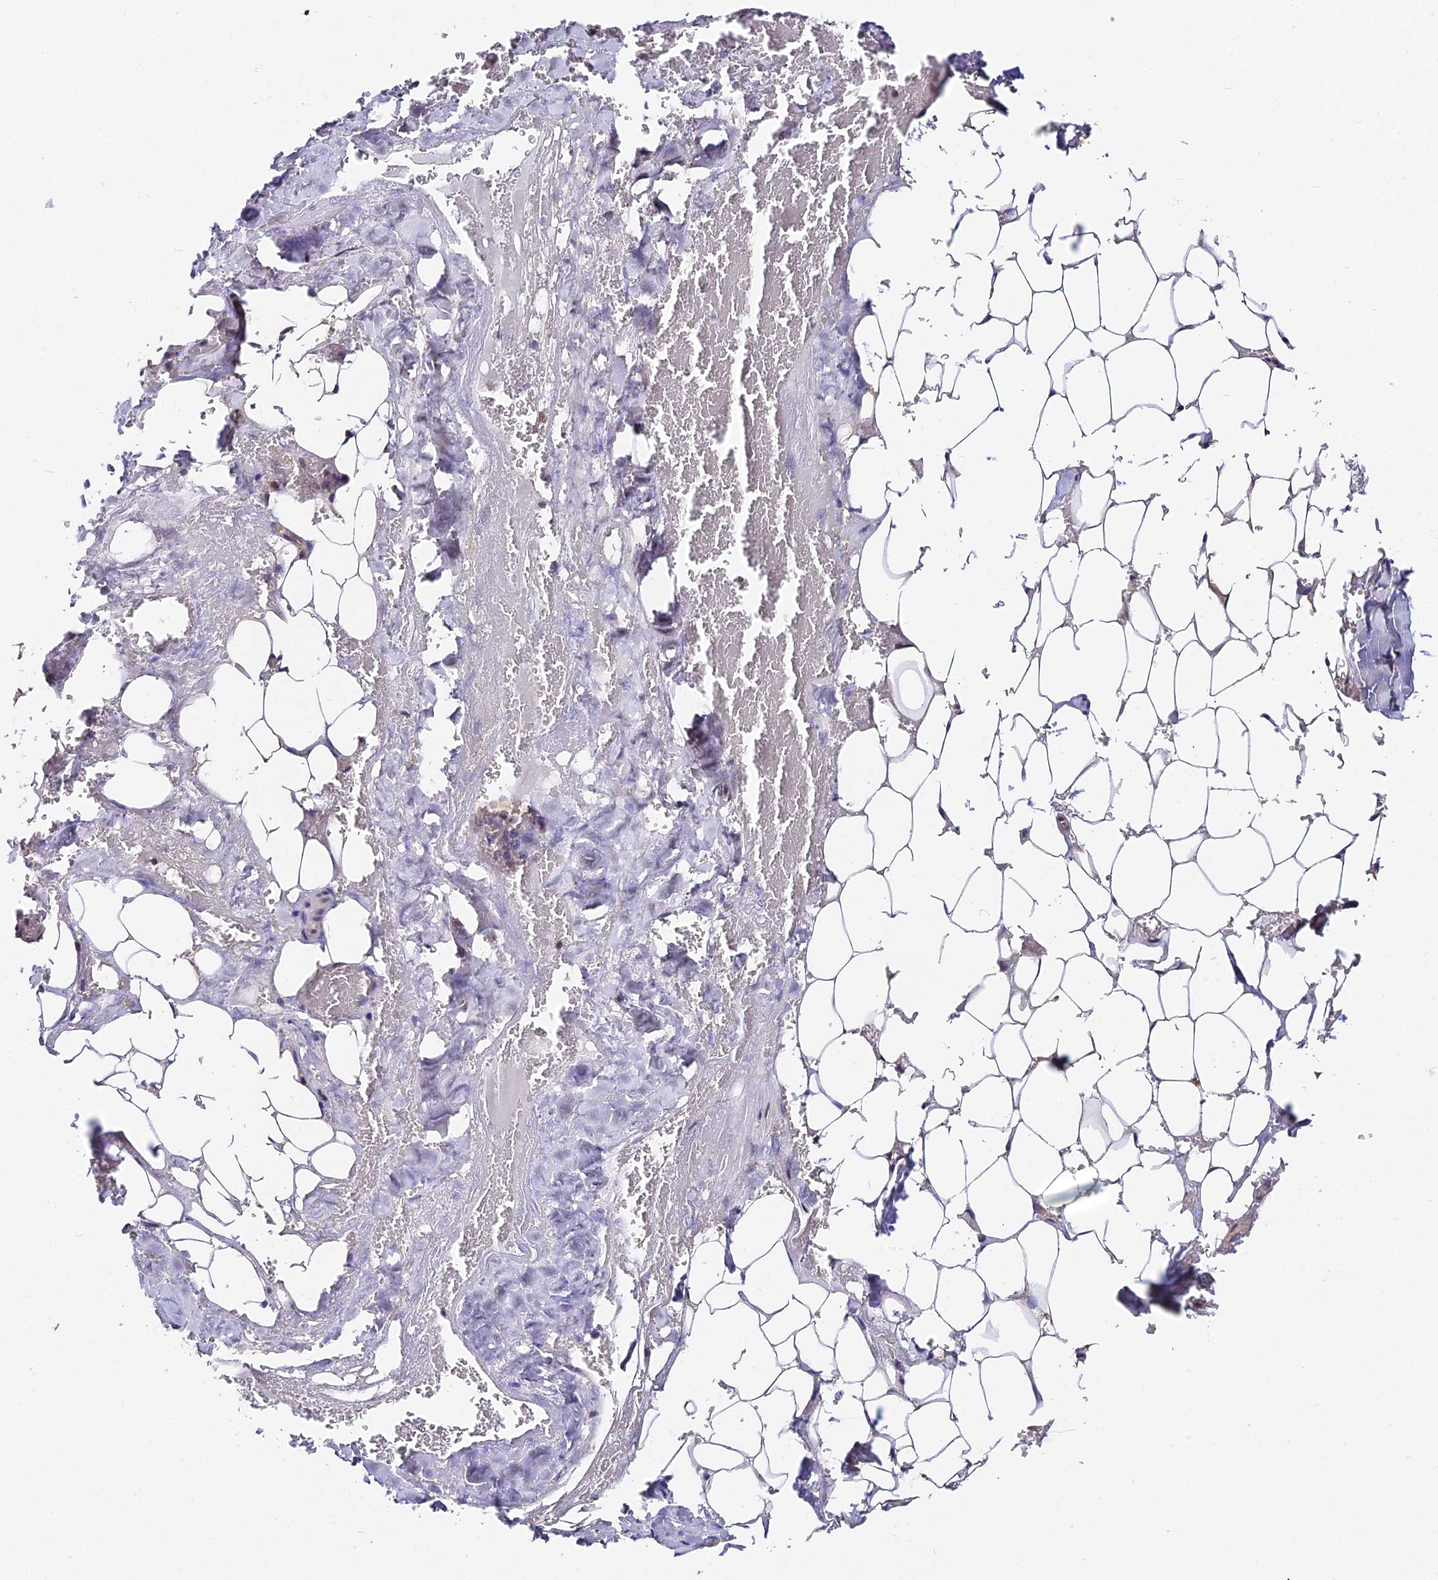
{"staining": {"intensity": "negative", "quantity": "none", "location": "none"}, "tissue": "adipose tissue", "cell_type": "Adipocytes", "image_type": "normal", "snomed": [{"axis": "morphology", "description": "Normal tissue, NOS"}, {"axis": "topography", "description": "Peripheral nerve tissue"}], "caption": "A micrograph of adipose tissue stained for a protein reveals no brown staining in adipocytes. (DAB (3,3'-diaminobenzidine) IHC with hematoxylin counter stain).", "gene": "INPP4A", "patient": {"sex": "male", "age": 70}}